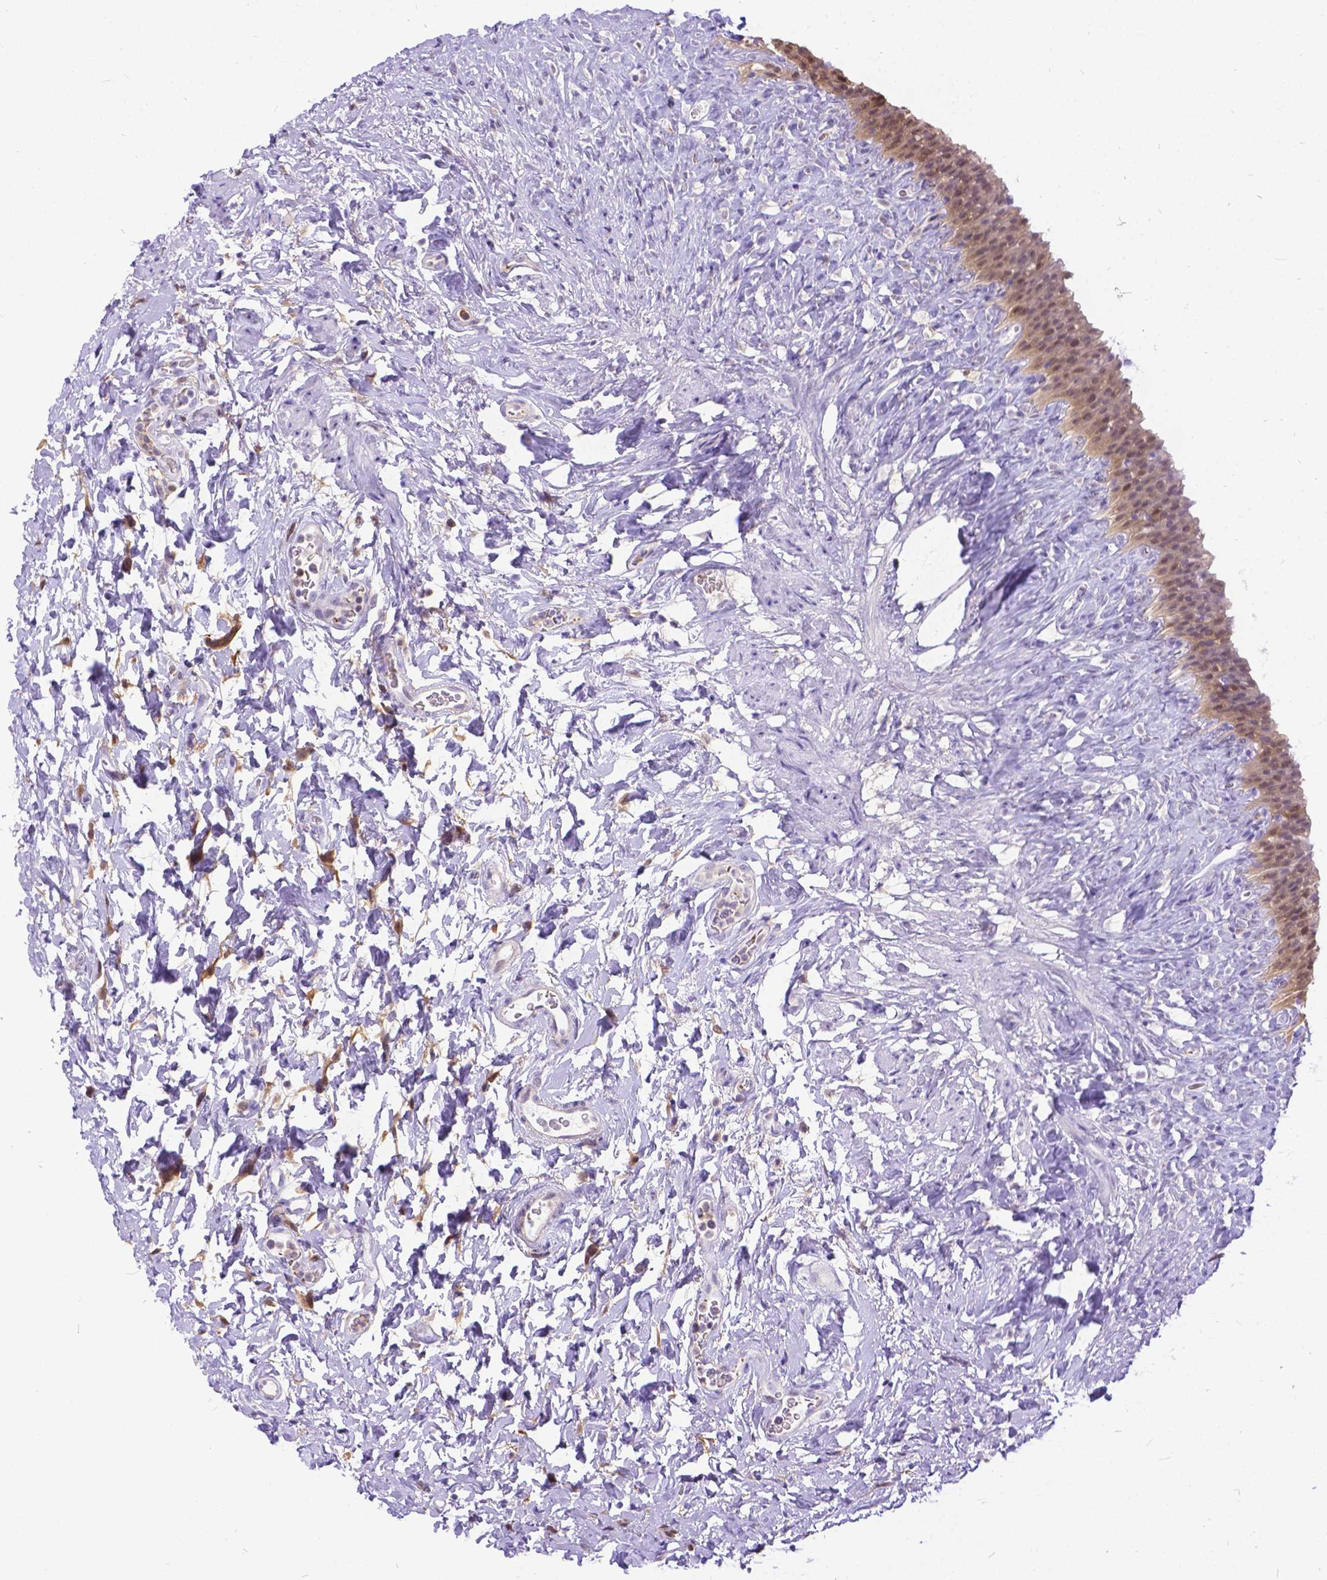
{"staining": {"intensity": "weak", "quantity": ">75%", "location": "cytoplasmic/membranous,nuclear"}, "tissue": "urinary bladder", "cell_type": "Urothelial cells", "image_type": "normal", "snomed": [{"axis": "morphology", "description": "Normal tissue, NOS"}, {"axis": "topography", "description": "Urinary bladder"}], "caption": "A micrograph of human urinary bladder stained for a protein reveals weak cytoplasmic/membranous,nuclear brown staining in urothelial cells.", "gene": "TMEM169", "patient": {"sex": "male", "age": 76}}